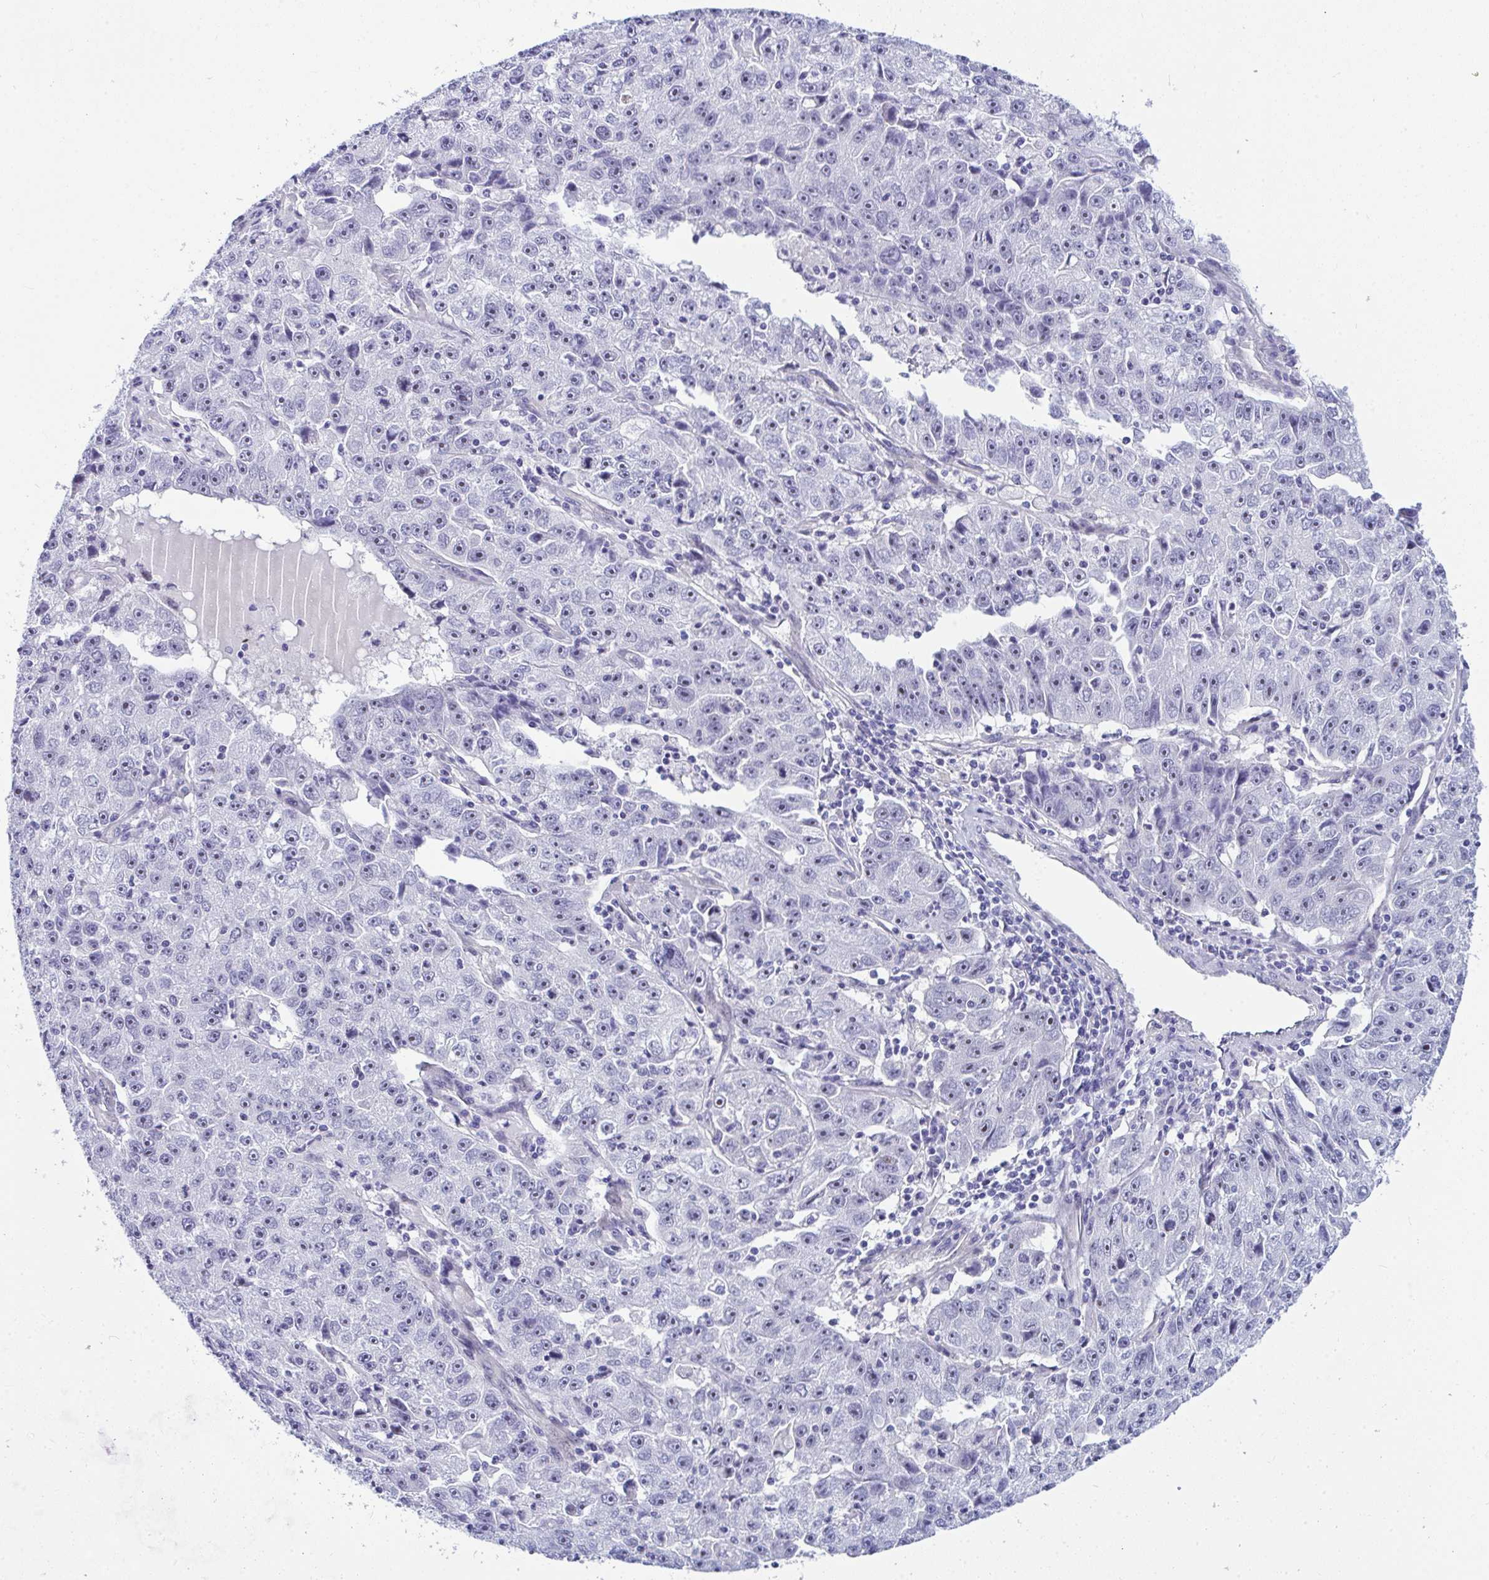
{"staining": {"intensity": "negative", "quantity": "none", "location": "none"}, "tissue": "lung cancer", "cell_type": "Tumor cells", "image_type": "cancer", "snomed": [{"axis": "morphology", "description": "Normal morphology"}, {"axis": "morphology", "description": "Adenocarcinoma, NOS"}, {"axis": "topography", "description": "Lymph node"}, {"axis": "topography", "description": "Lung"}], "caption": "The photomicrograph exhibits no significant staining in tumor cells of lung cancer.", "gene": "NFXL1", "patient": {"sex": "female", "age": 57}}